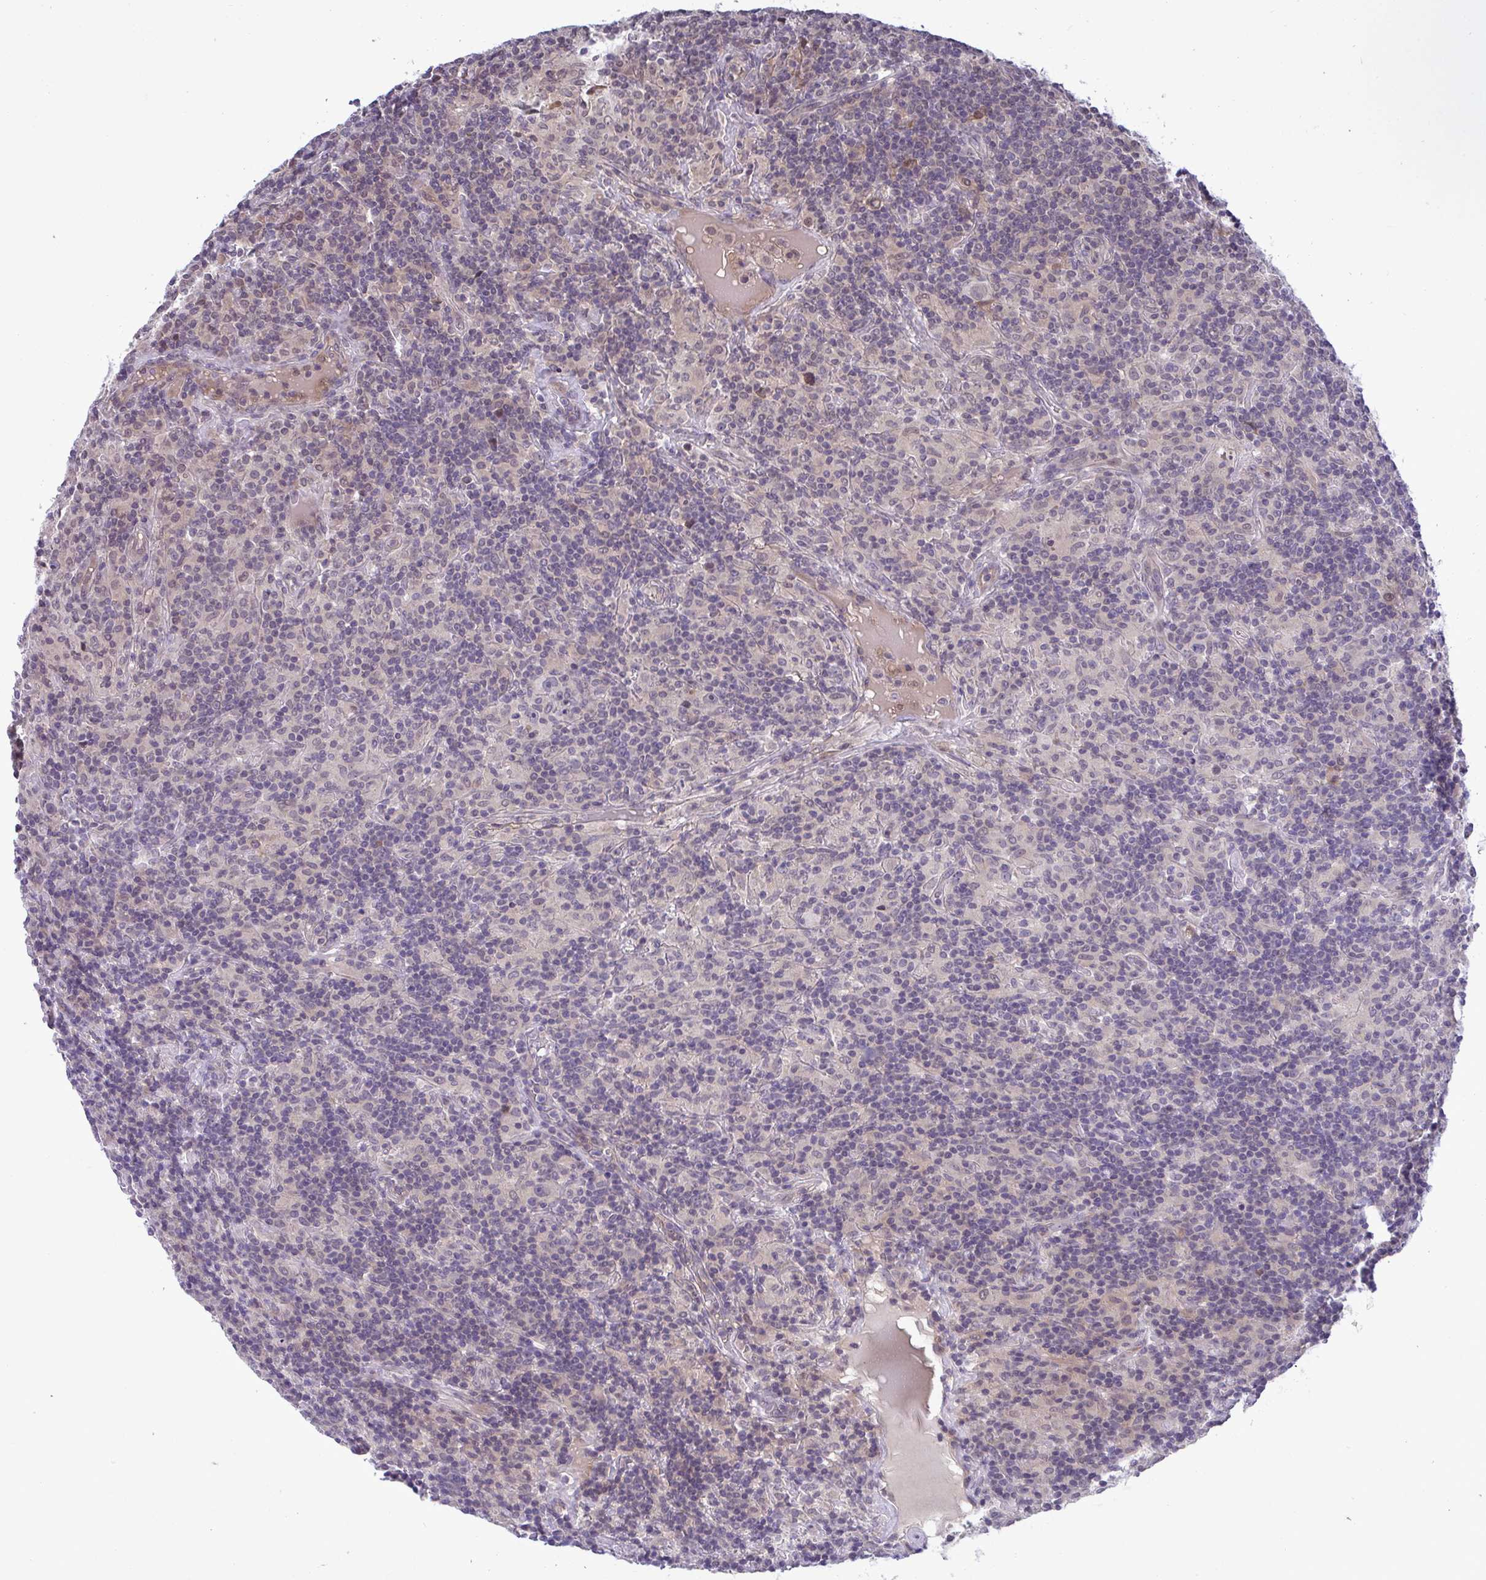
{"staining": {"intensity": "negative", "quantity": "none", "location": "none"}, "tissue": "lymphoma", "cell_type": "Tumor cells", "image_type": "cancer", "snomed": [{"axis": "morphology", "description": "Hodgkin's disease, NOS"}, {"axis": "topography", "description": "Lymph node"}], "caption": "DAB (3,3'-diaminobenzidine) immunohistochemical staining of Hodgkin's disease displays no significant staining in tumor cells.", "gene": "C9orf64", "patient": {"sex": "male", "age": 70}}